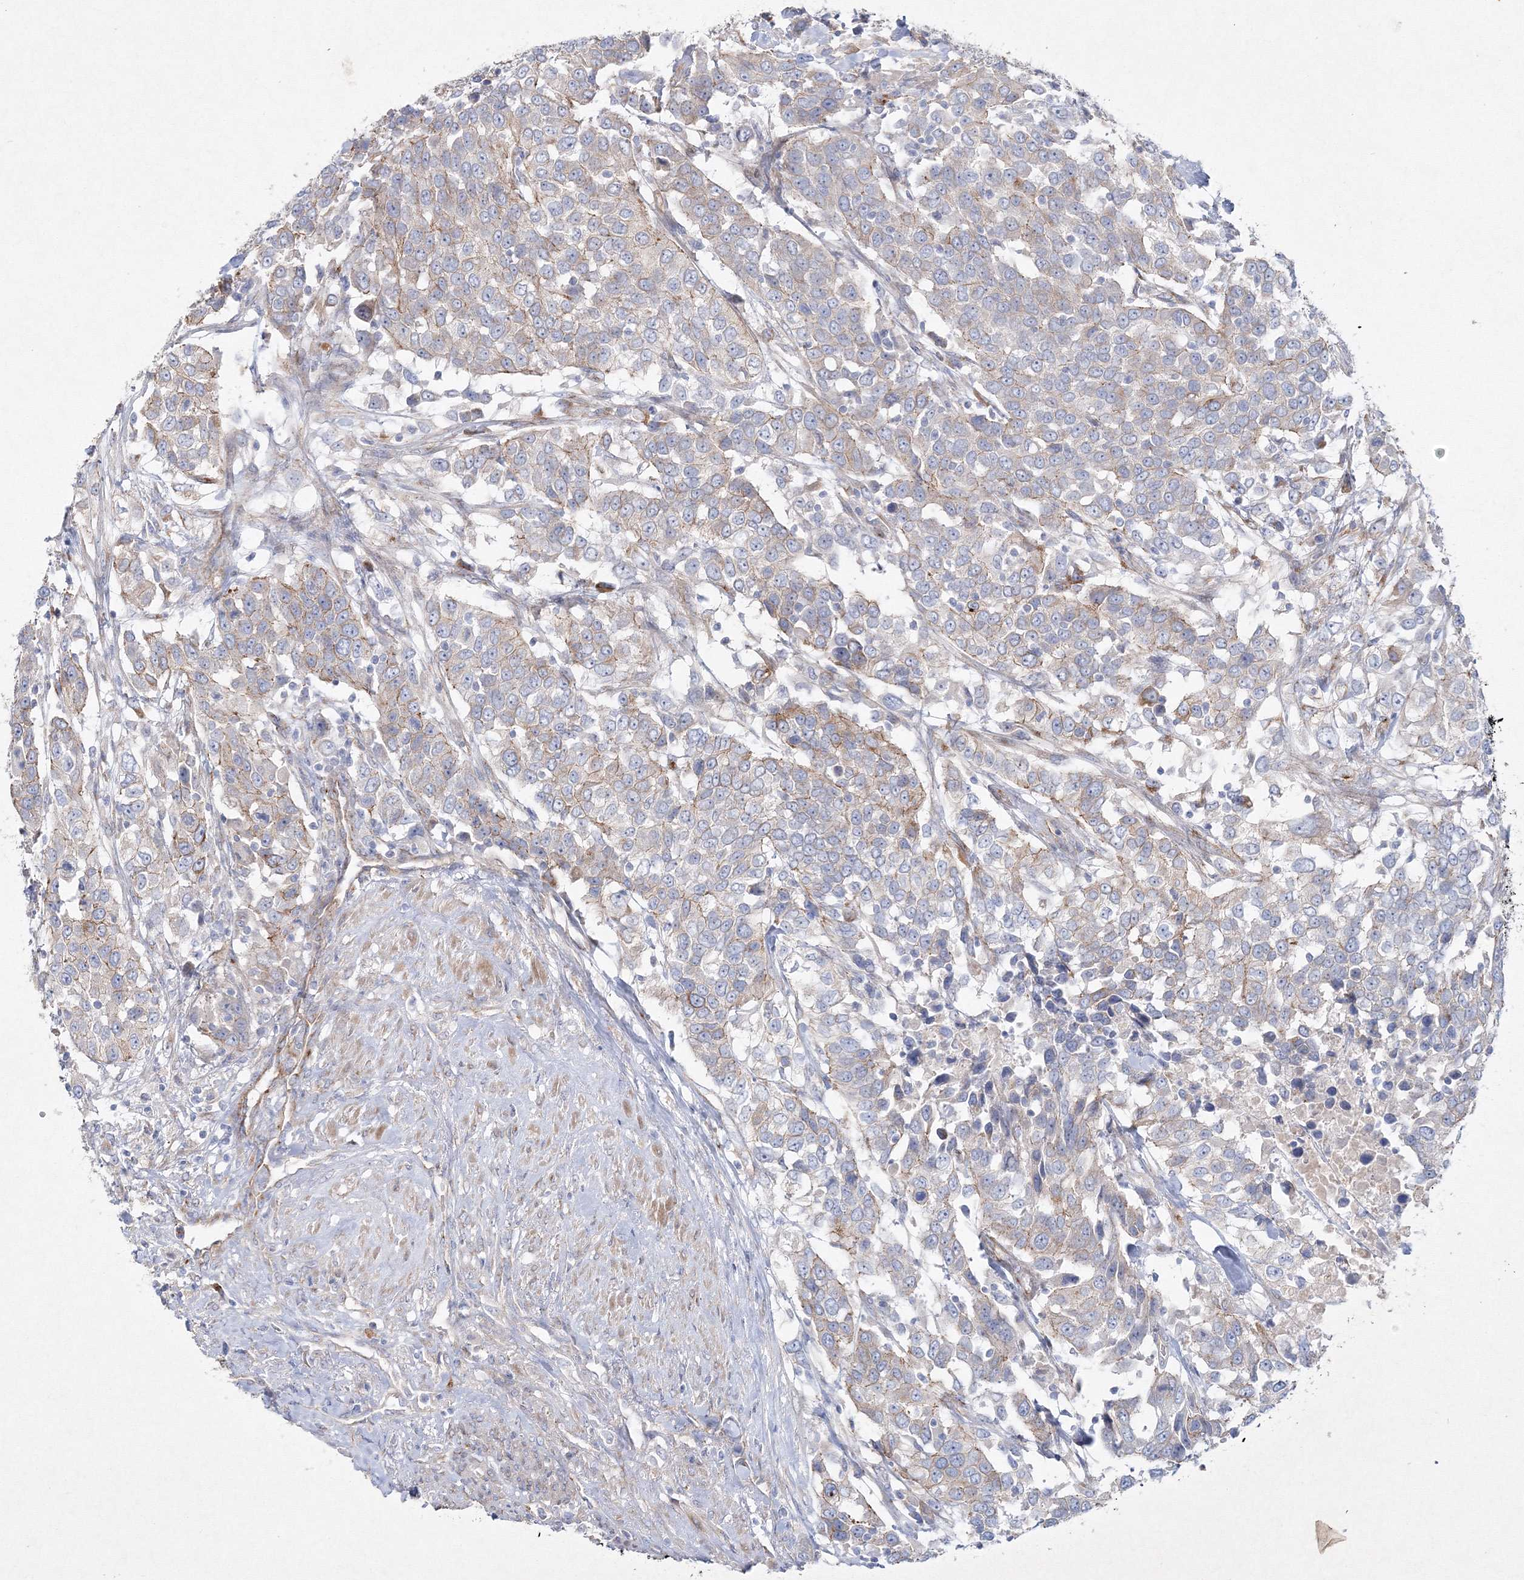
{"staining": {"intensity": "moderate", "quantity": "<25%", "location": "cytoplasmic/membranous"}, "tissue": "urothelial cancer", "cell_type": "Tumor cells", "image_type": "cancer", "snomed": [{"axis": "morphology", "description": "Urothelial carcinoma, High grade"}, {"axis": "topography", "description": "Urinary bladder"}], "caption": "Brown immunohistochemical staining in human urothelial cancer exhibits moderate cytoplasmic/membranous expression in about <25% of tumor cells. (DAB (3,3'-diaminobenzidine) IHC with brightfield microscopy, high magnification).", "gene": "NAA40", "patient": {"sex": "female", "age": 80}}